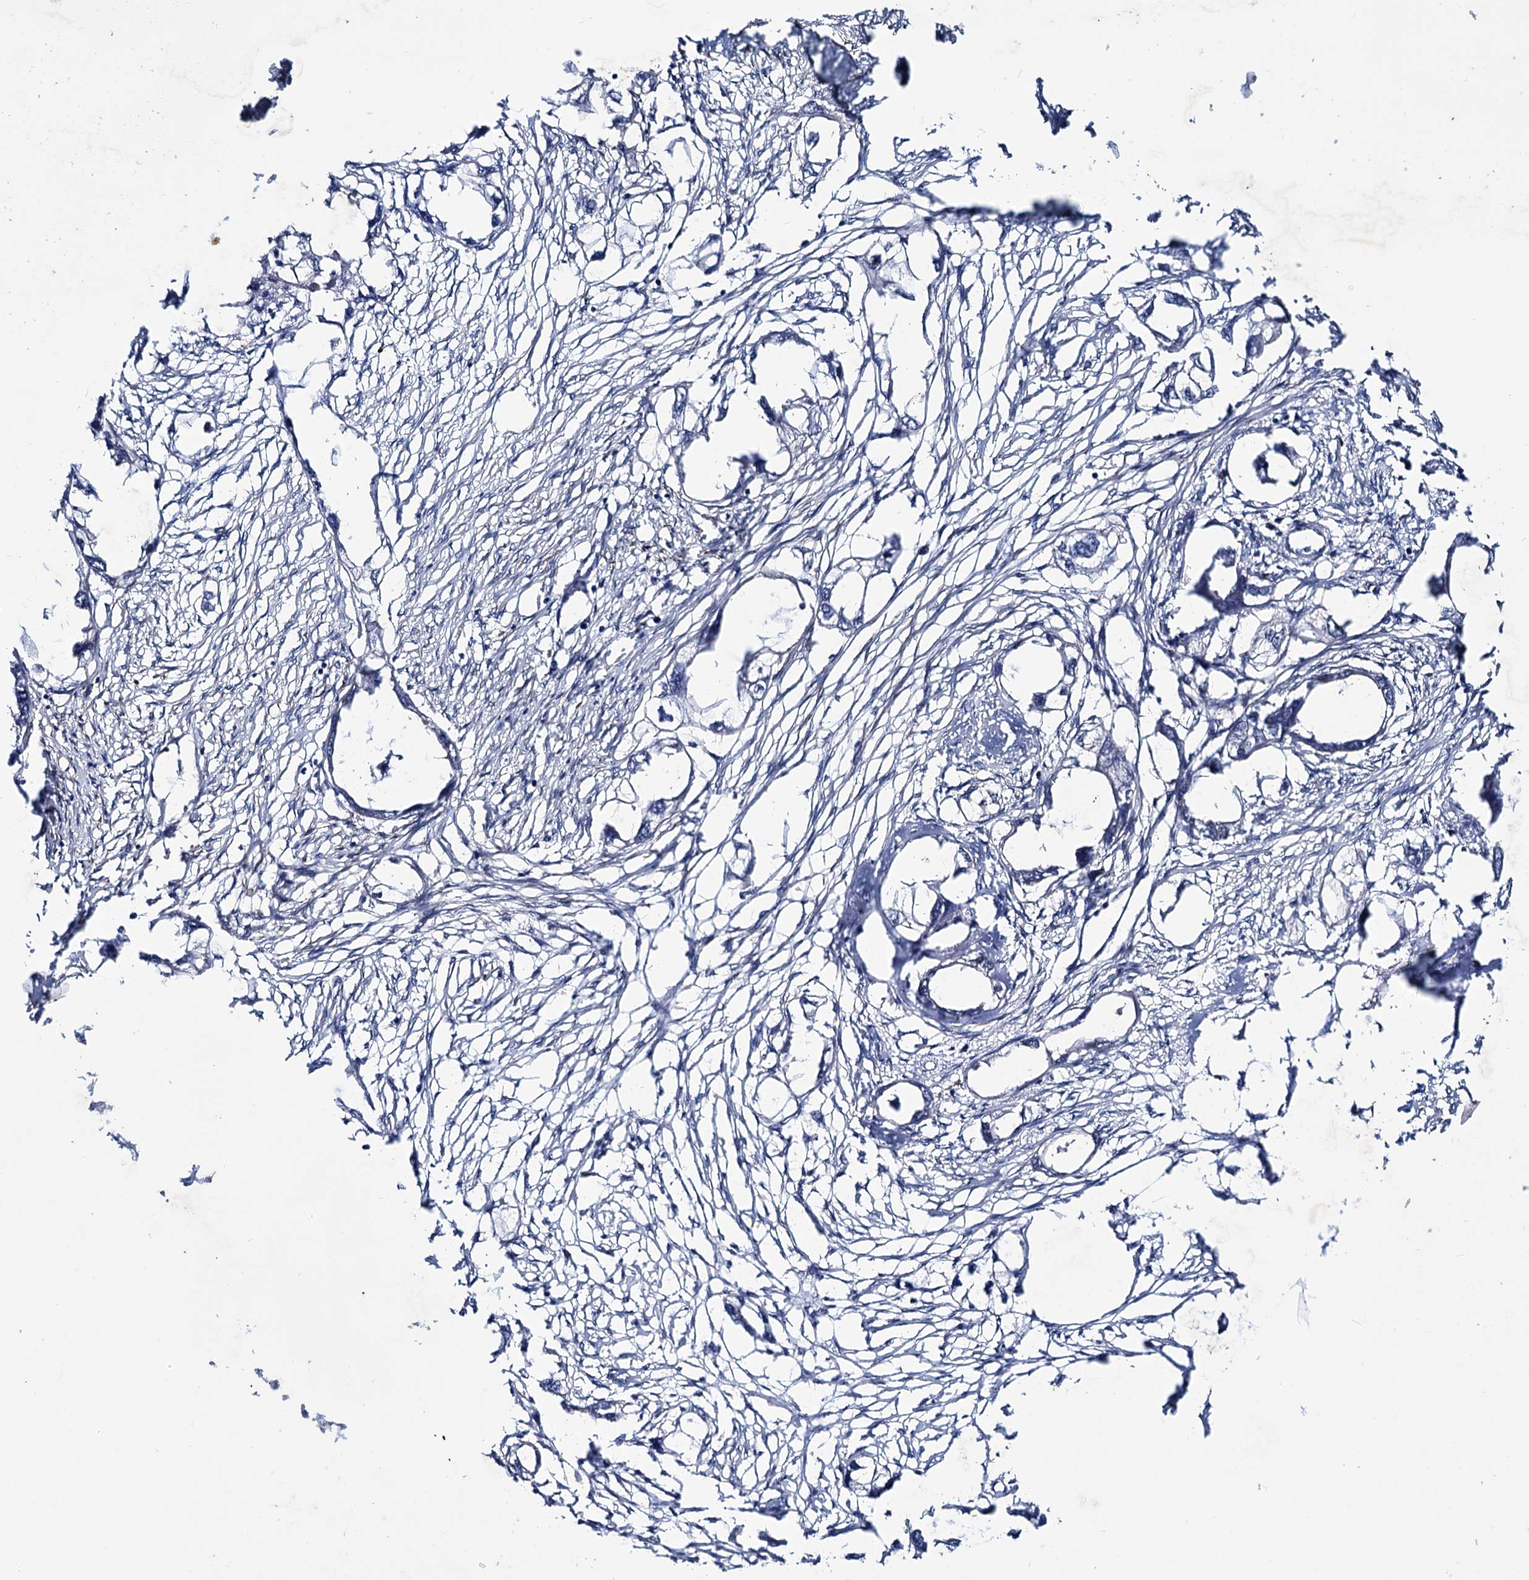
{"staining": {"intensity": "negative", "quantity": "none", "location": "none"}, "tissue": "endometrial cancer", "cell_type": "Tumor cells", "image_type": "cancer", "snomed": [{"axis": "morphology", "description": "Adenocarcinoma, NOS"}, {"axis": "morphology", "description": "Adenocarcinoma, metastatic, NOS"}, {"axis": "topography", "description": "Adipose tissue"}, {"axis": "topography", "description": "Endometrium"}], "caption": "DAB immunohistochemical staining of metastatic adenocarcinoma (endometrial) shows no significant positivity in tumor cells.", "gene": "EYA4", "patient": {"sex": "female", "age": 67}}